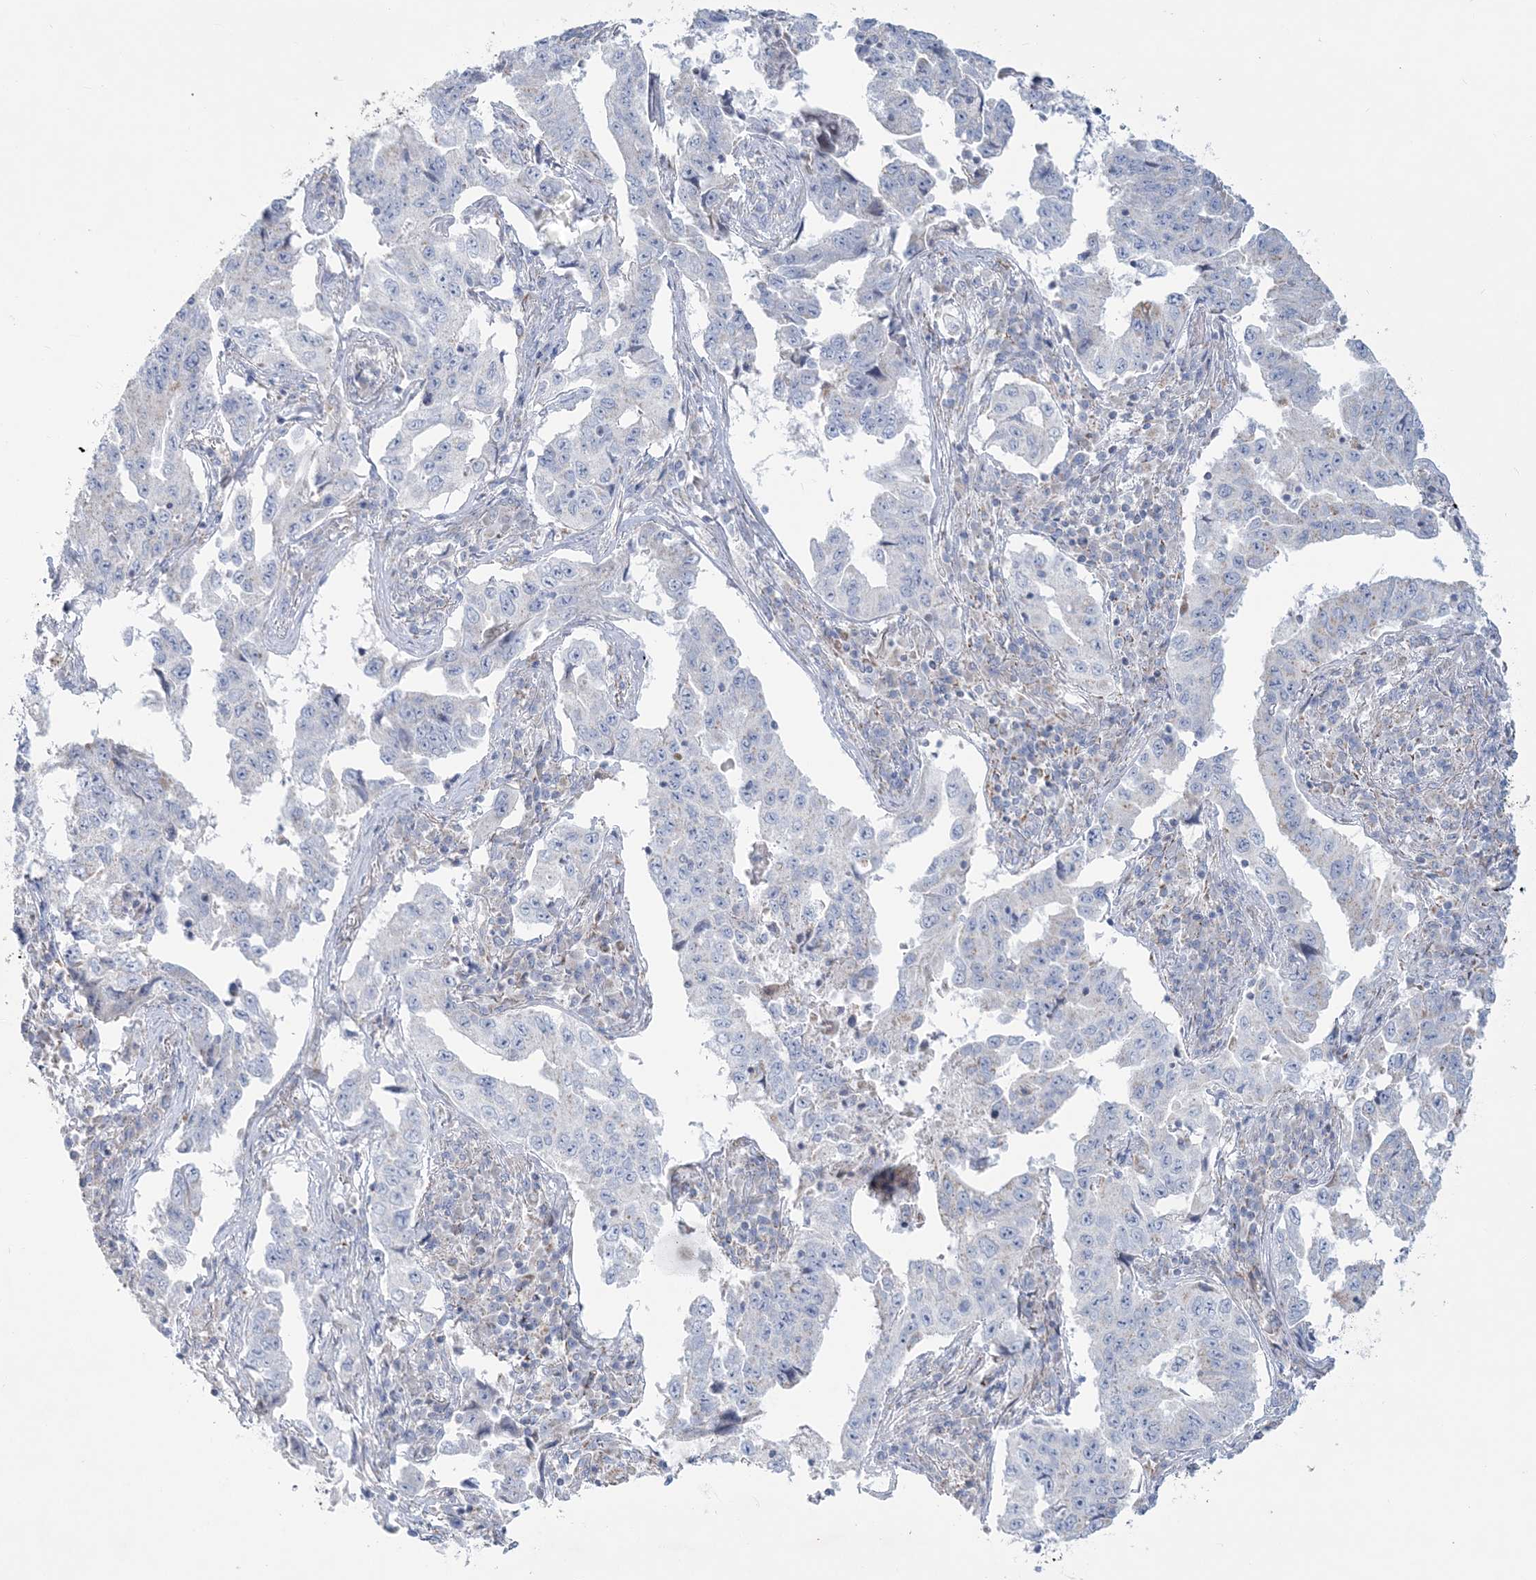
{"staining": {"intensity": "negative", "quantity": "none", "location": "none"}, "tissue": "lung cancer", "cell_type": "Tumor cells", "image_type": "cancer", "snomed": [{"axis": "morphology", "description": "Adenocarcinoma, NOS"}, {"axis": "topography", "description": "Lung"}], "caption": "Immunohistochemistry histopathology image of lung cancer stained for a protein (brown), which reveals no staining in tumor cells.", "gene": "TBC1D7", "patient": {"sex": "female", "age": 51}}